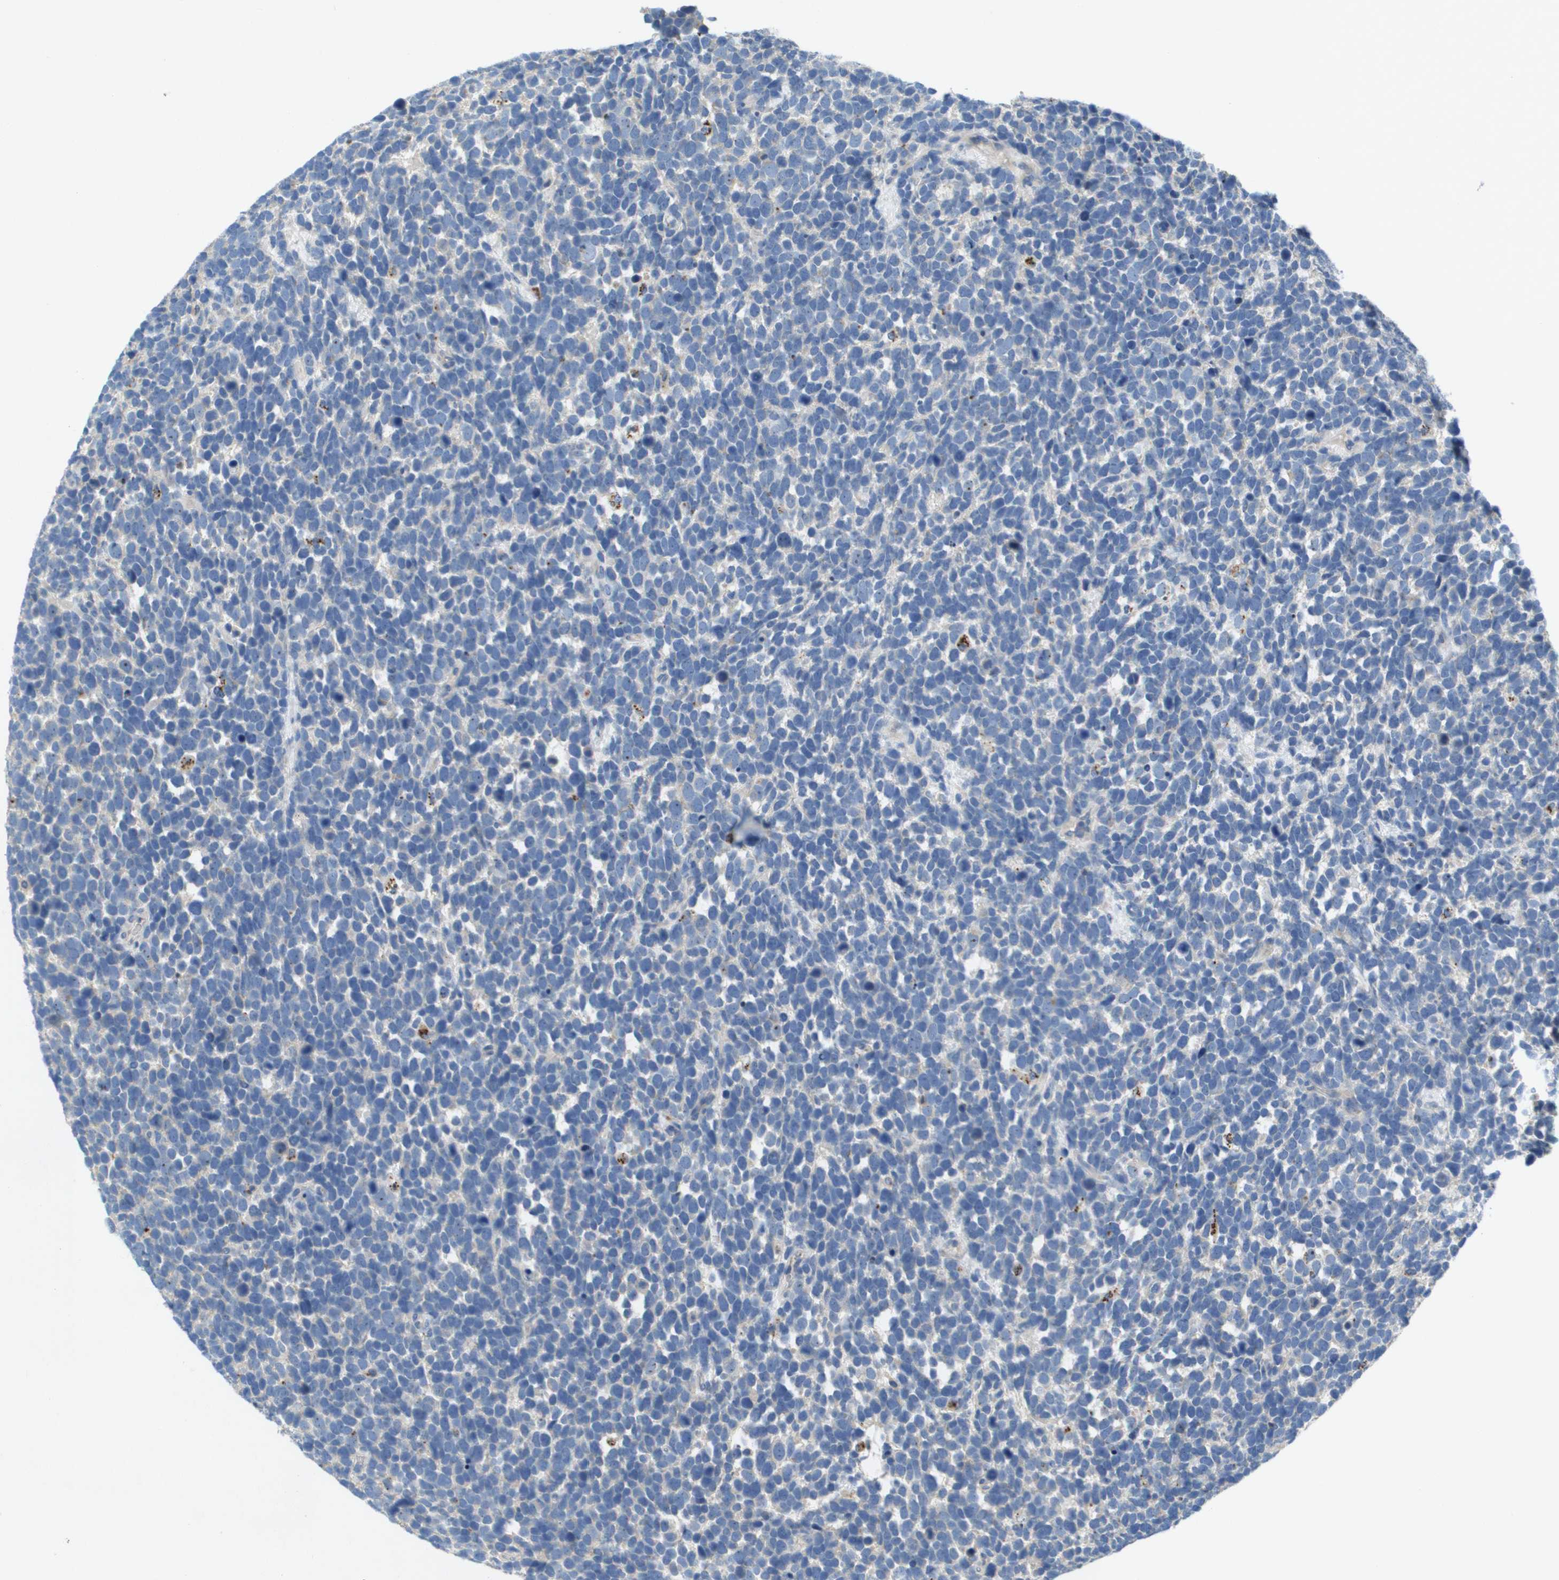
{"staining": {"intensity": "negative", "quantity": "none", "location": "none"}, "tissue": "urothelial cancer", "cell_type": "Tumor cells", "image_type": "cancer", "snomed": [{"axis": "morphology", "description": "Urothelial carcinoma, High grade"}, {"axis": "topography", "description": "Urinary bladder"}], "caption": "A histopathology image of urothelial cancer stained for a protein shows no brown staining in tumor cells.", "gene": "B3GNT5", "patient": {"sex": "female", "age": 82}}